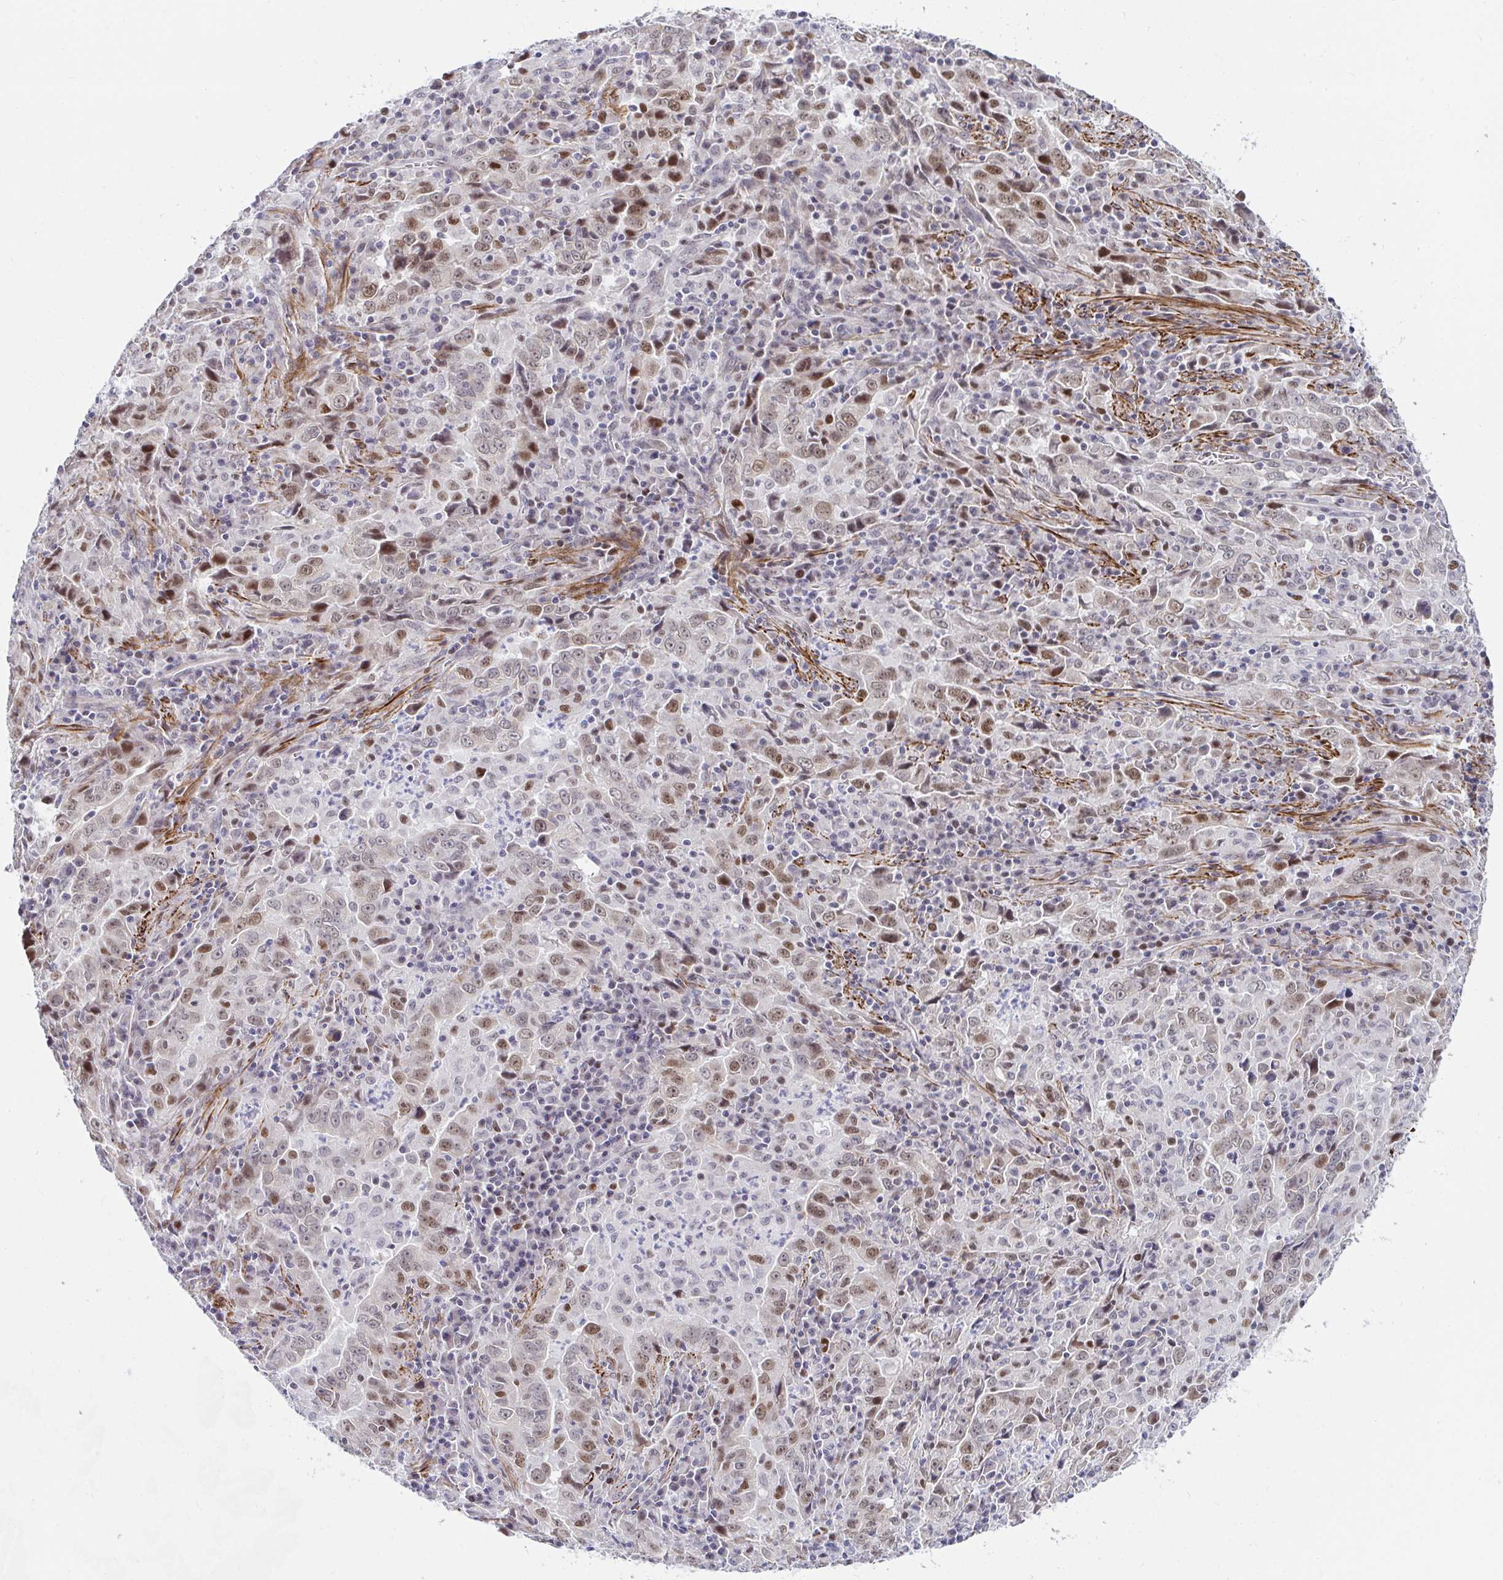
{"staining": {"intensity": "weak", "quantity": ">75%", "location": "nuclear"}, "tissue": "lung cancer", "cell_type": "Tumor cells", "image_type": "cancer", "snomed": [{"axis": "morphology", "description": "Adenocarcinoma, NOS"}, {"axis": "topography", "description": "Lung"}], "caption": "Immunohistochemistry (IHC) photomicrograph of neoplastic tissue: adenocarcinoma (lung) stained using immunohistochemistry demonstrates low levels of weak protein expression localized specifically in the nuclear of tumor cells, appearing as a nuclear brown color.", "gene": "GINS2", "patient": {"sex": "male", "age": 67}}